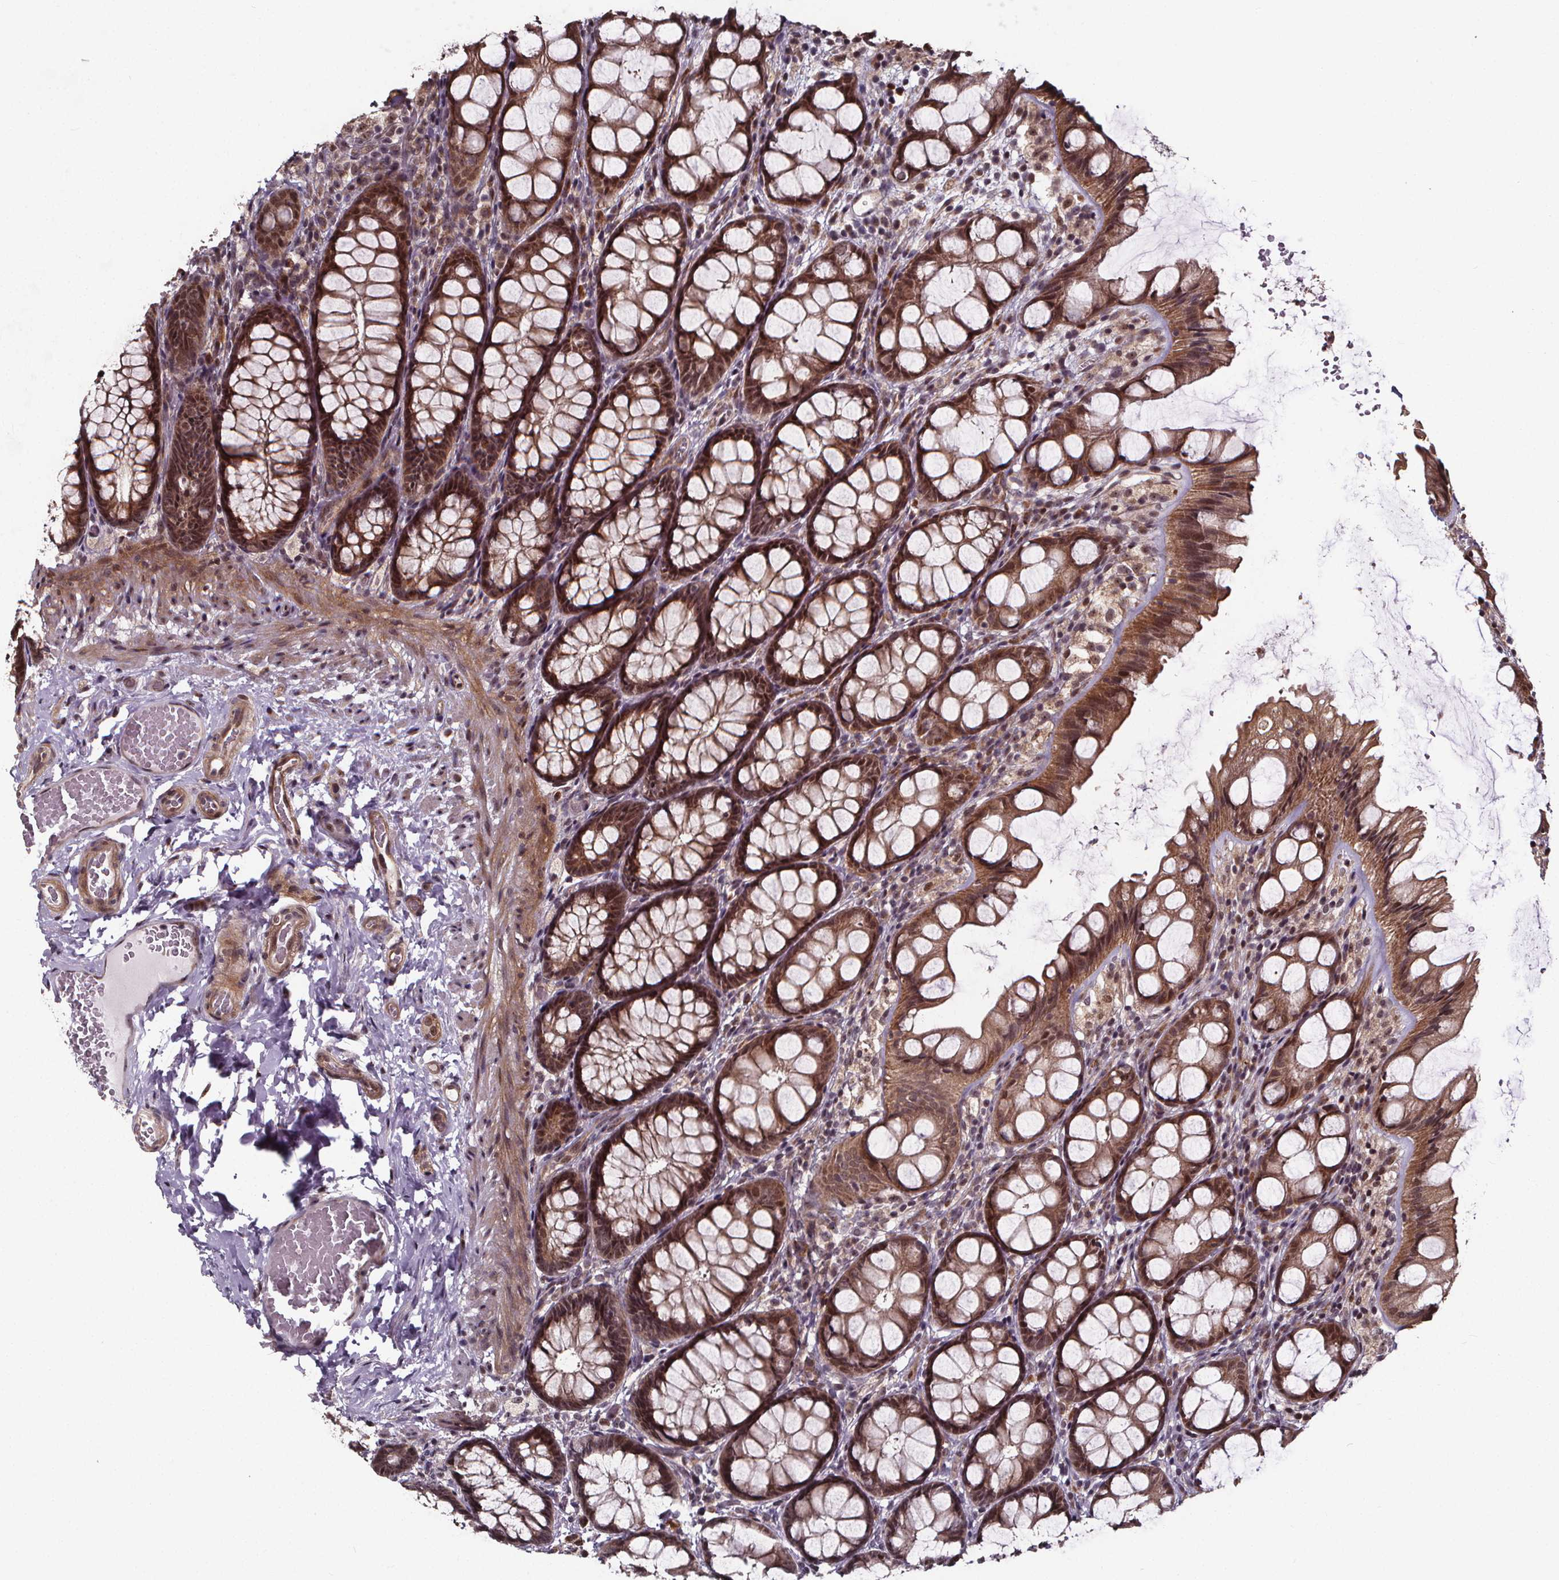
{"staining": {"intensity": "moderate", "quantity": ">75%", "location": "cytoplasmic/membranous,nuclear"}, "tissue": "colon", "cell_type": "Endothelial cells", "image_type": "normal", "snomed": [{"axis": "morphology", "description": "Normal tissue, NOS"}, {"axis": "topography", "description": "Colon"}], "caption": "The immunohistochemical stain highlights moderate cytoplasmic/membranous,nuclear expression in endothelial cells of benign colon. (DAB (3,3'-diaminobenzidine) IHC, brown staining for protein, blue staining for nuclei).", "gene": "DDIT3", "patient": {"sex": "male", "age": 47}}